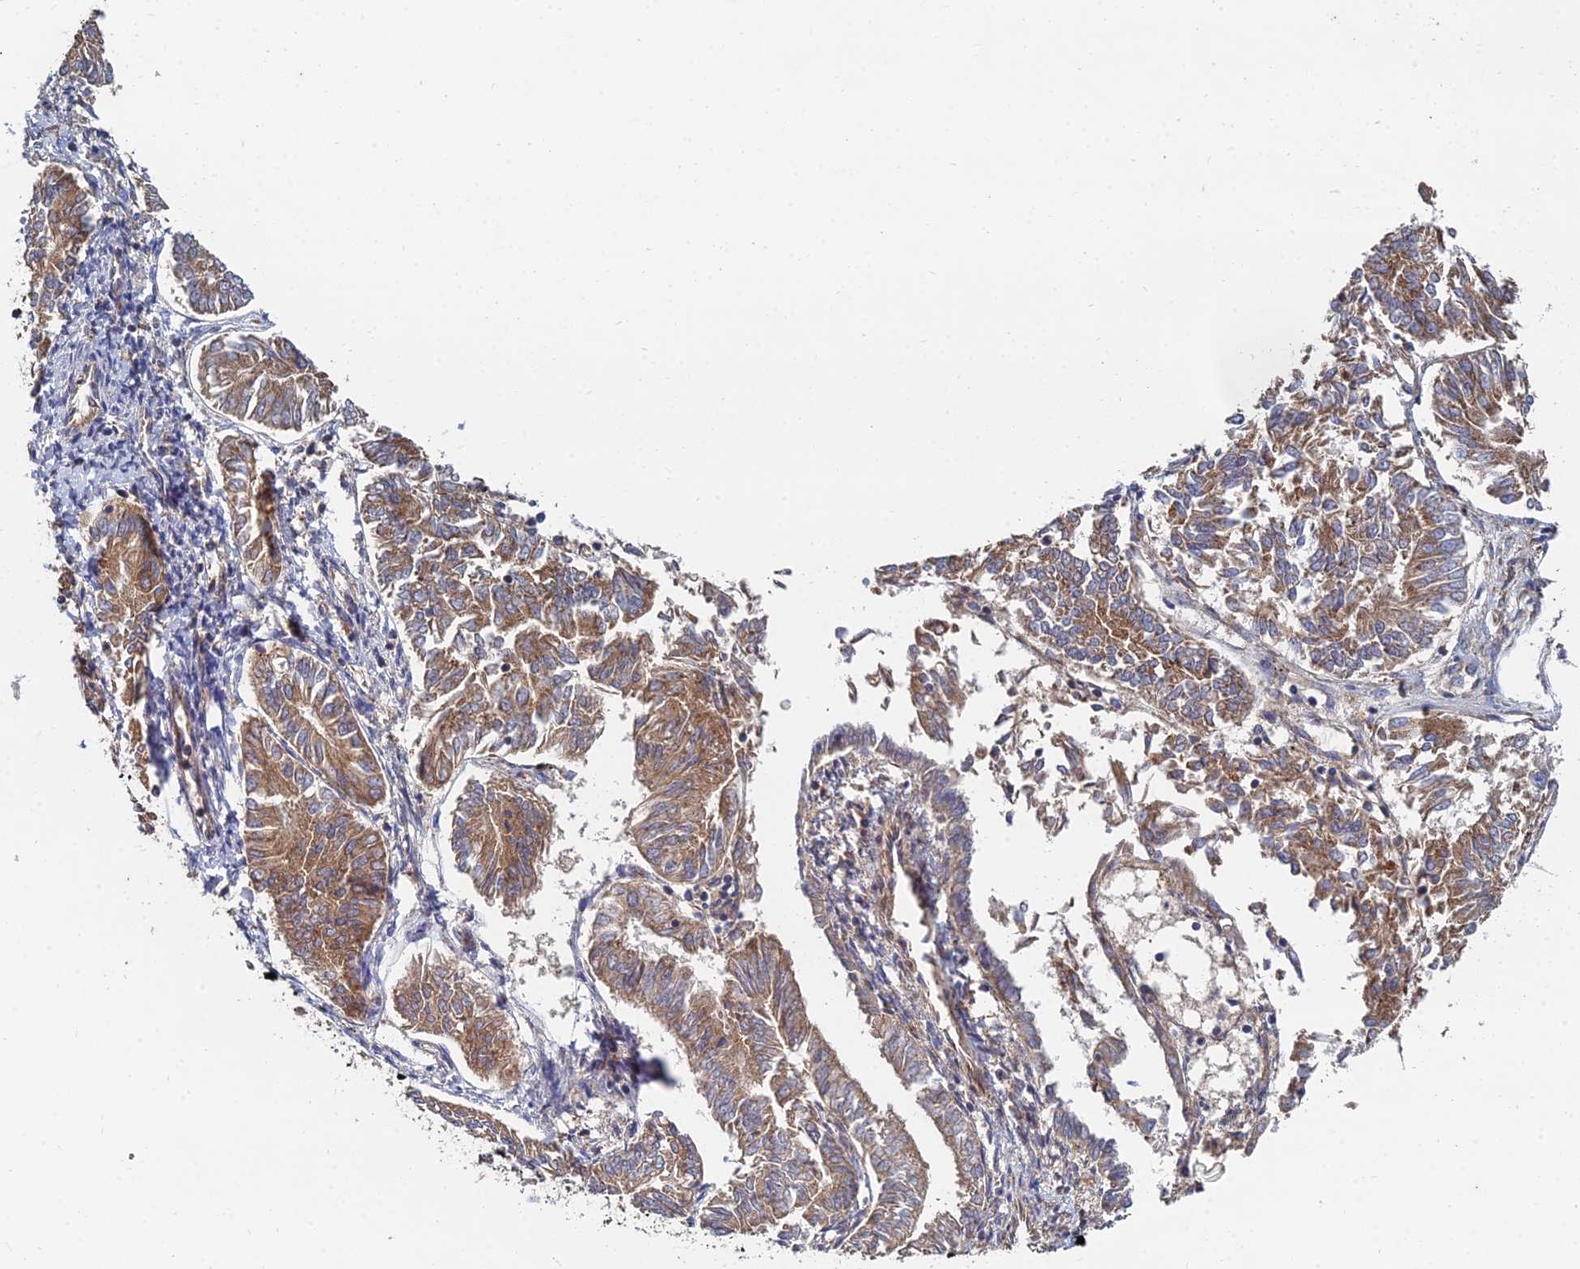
{"staining": {"intensity": "moderate", "quantity": ">75%", "location": "cytoplasmic/membranous"}, "tissue": "endometrial cancer", "cell_type": "Tumor cells", "image_type": "cancer", "snomed": [{"axis": "morphology", "description": "Adenocarcinoma, NOS"}, {"axis": "topography", "description": "Endometrium"}], "caption": "Endometrial cancer (adenocarcinoma) stained for a protein (brown) reveals moderate cytoplasmic/membranous positive expression in approximately >75% of tumor cells.", "gene": "CCZ1", "patient": {"sex": "female", "age": 58}}